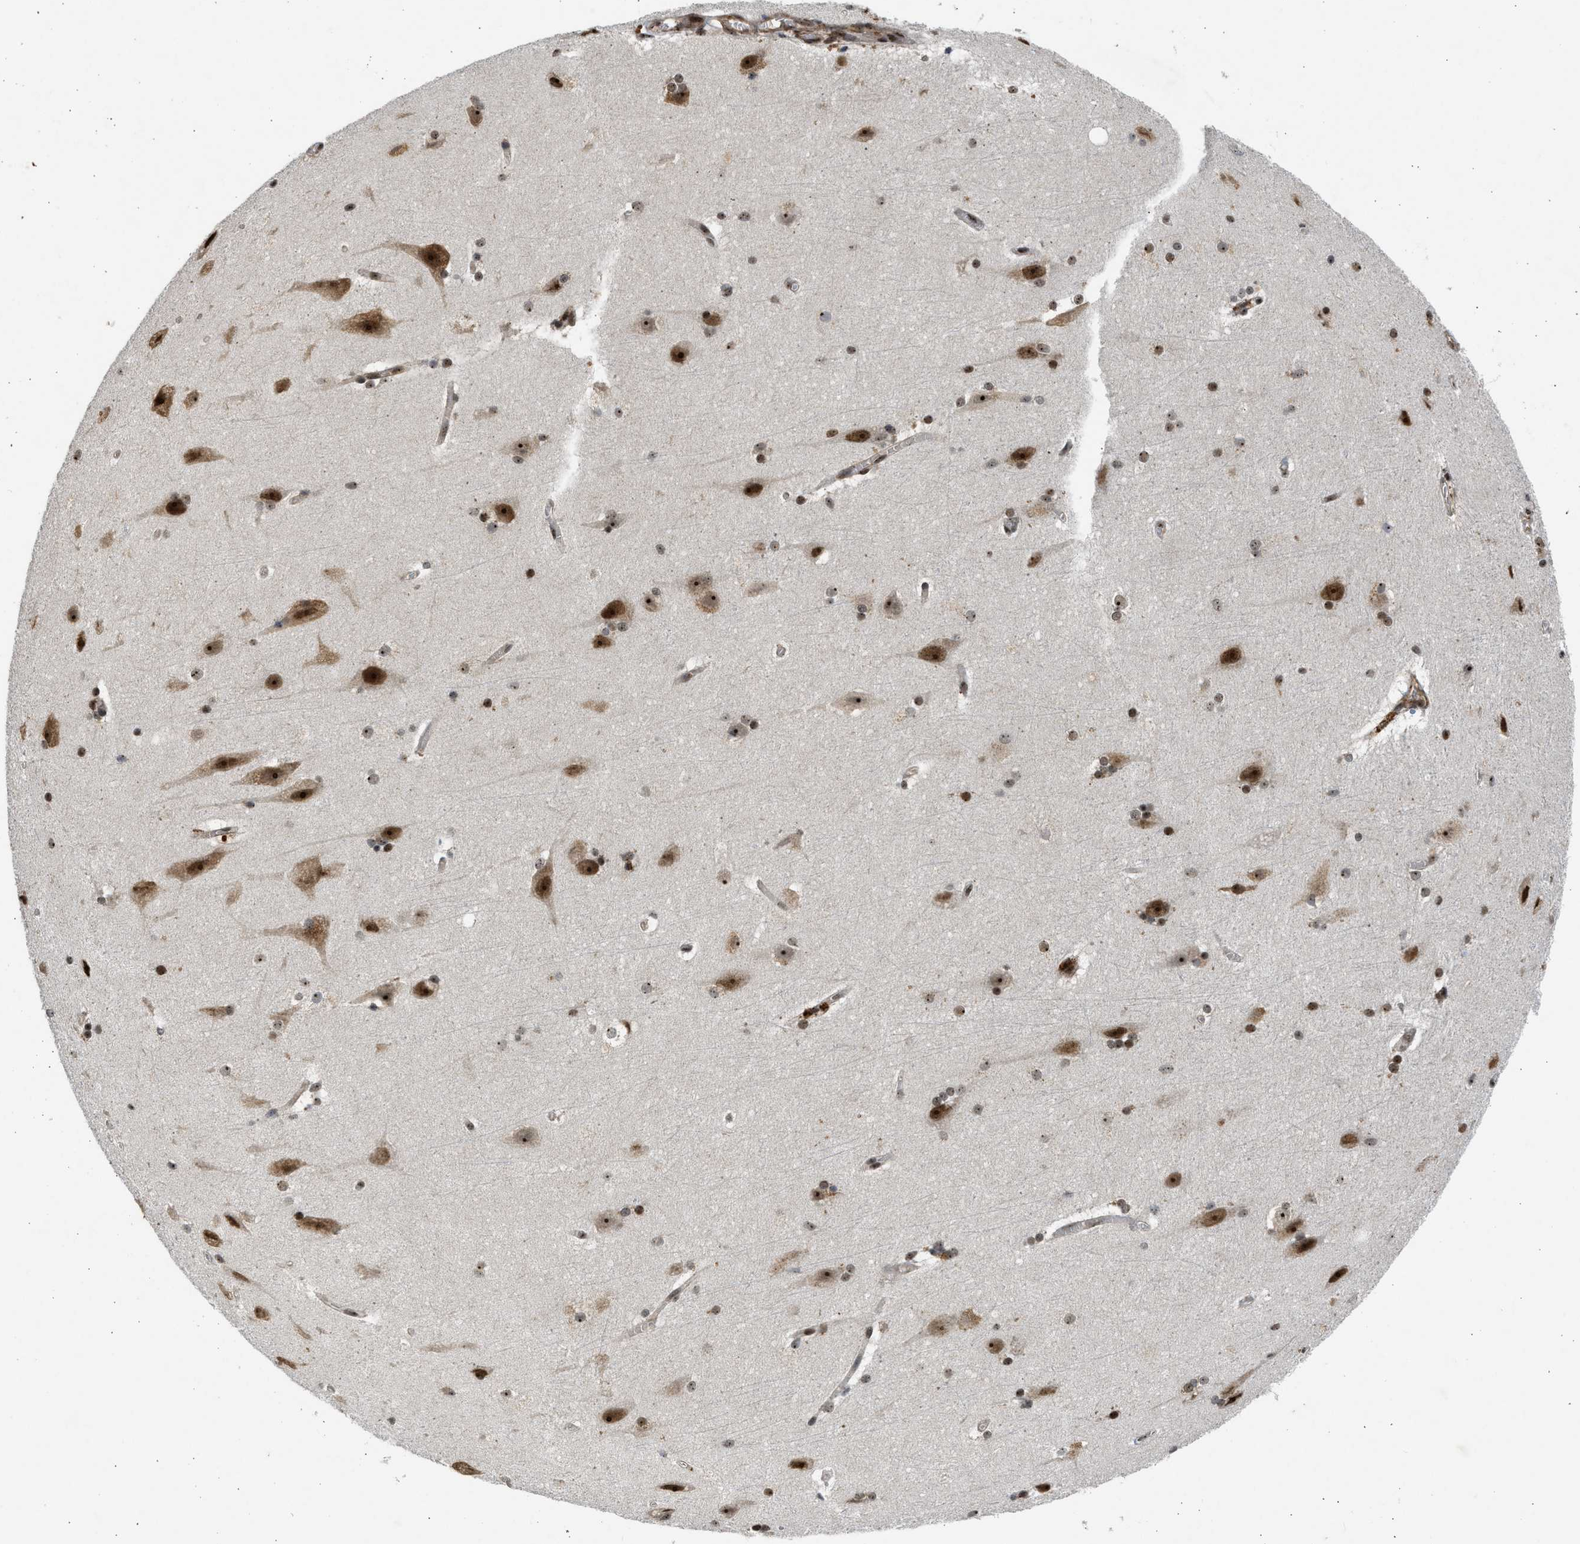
{"staining": {"intensity": "moderate", "quantity": ">75%", "location": "nuclear"}, "tissue": "cerebral cortex", "cell_type": "Endothelial cells", "image_type": "normal", "snomed": [{"axis": "morphology", "description": "Normal tissue, NOS"}, {"axis": "topography", "description": "Cerebral cortex"}, {"axis": "topography", "description": "Hippocampus"}], "caption": "Cerebral cortex stained for a protein (brown) demonstrates moderate nuclear positive positivity in approximately >75% of endothelial cells.", "gene": "TFDP2", "patient": {"sex": "female", "age": 19}}